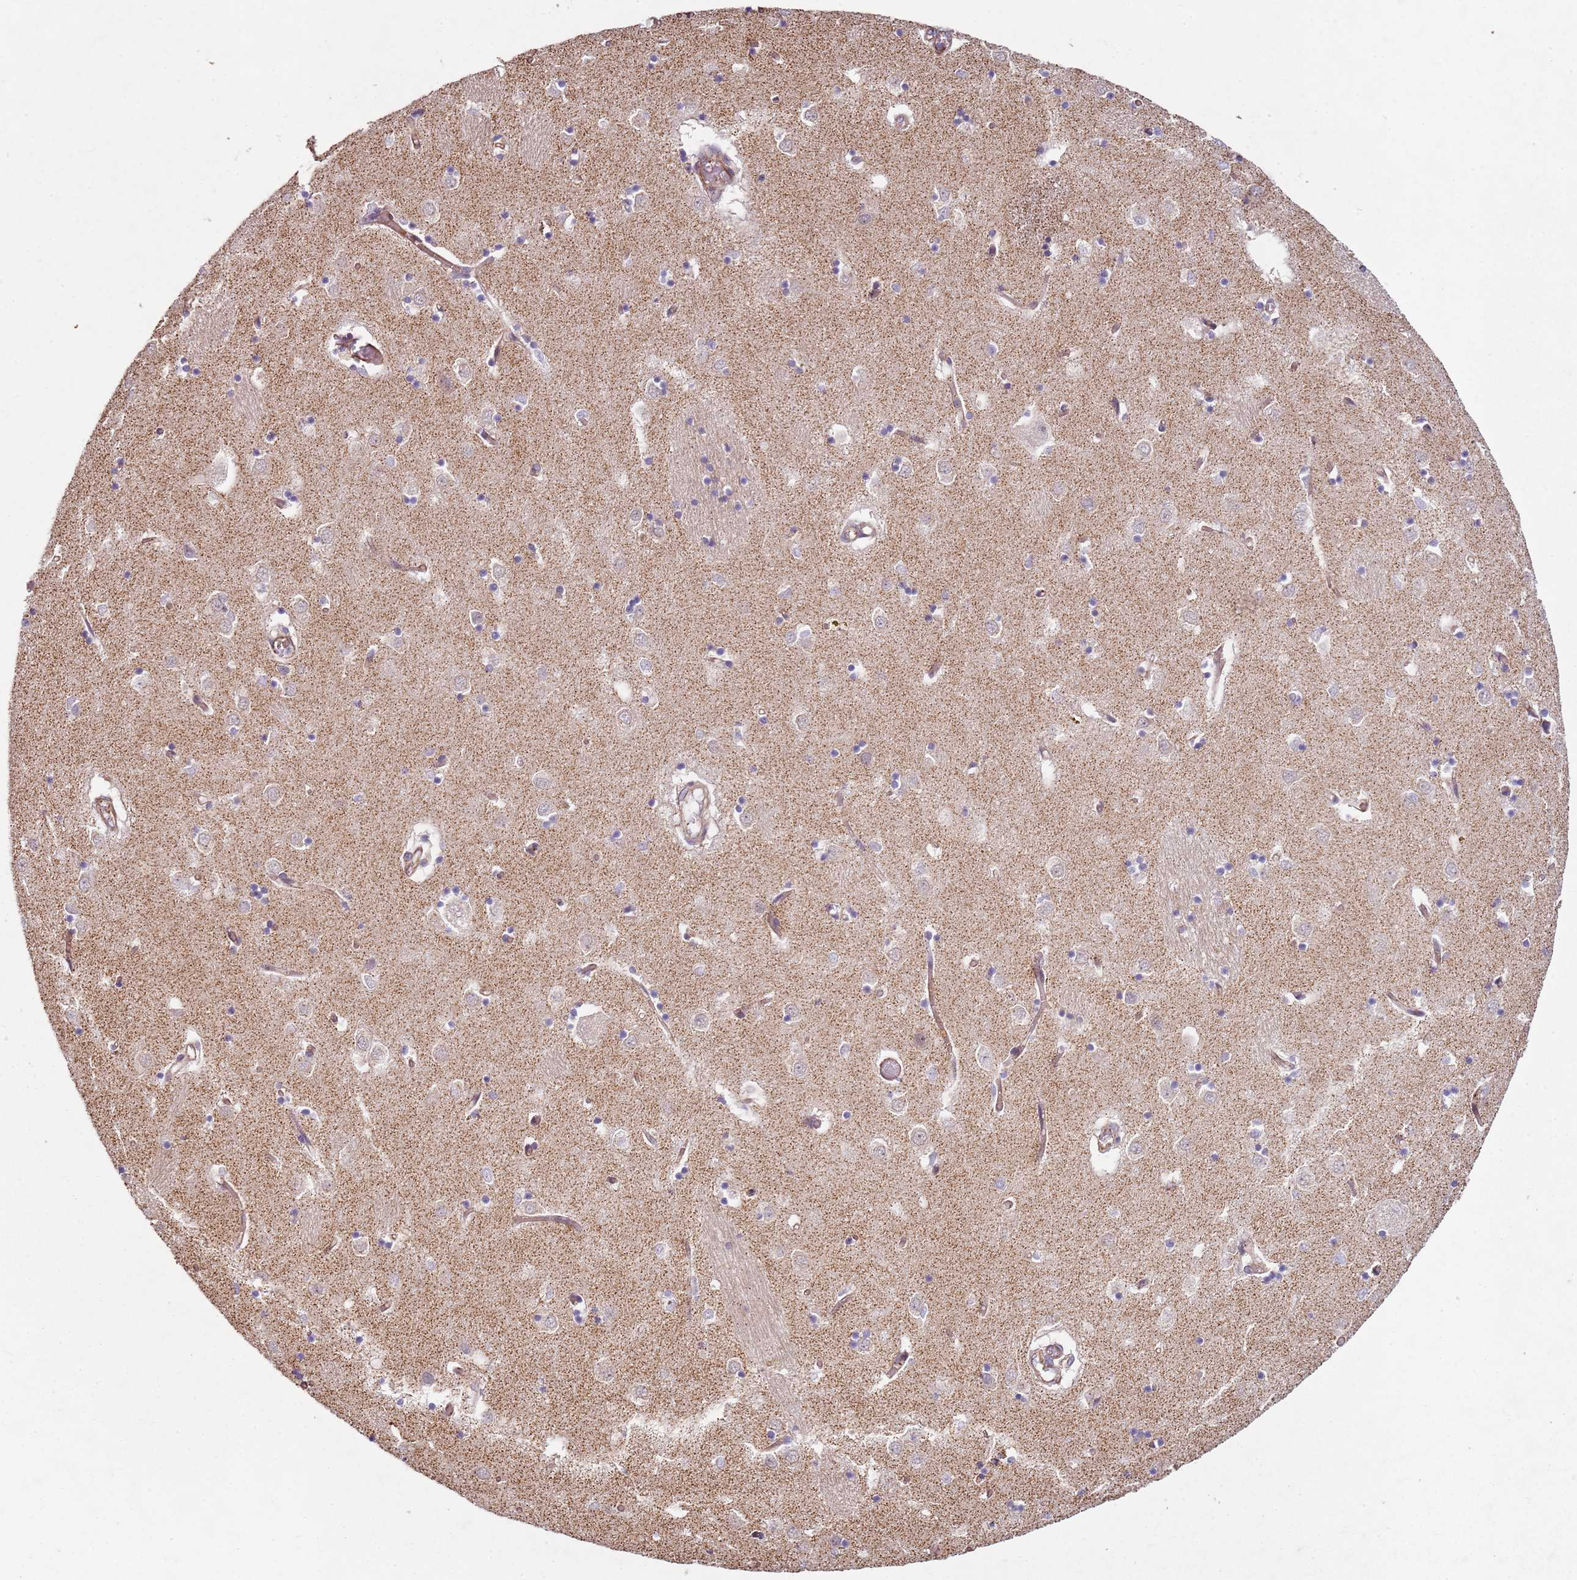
{"staining": {"intensity": "negative", "quantity": "none", "location": "none"}, "tissue": "caudate", "cell_type": "Glial cells", "image_type": "normal", "snomed": [{"axis": "morphology", "description": "Normal tissue, NOS"}, {"axis": "topography", "description": "Lateral ventricle wall"}], "caption": "Protein analysis of benign caudate reveals no significant positivity in glial cells.", "gene": "C2CD4B", "patient": {"sex": "male", "age": 70}}